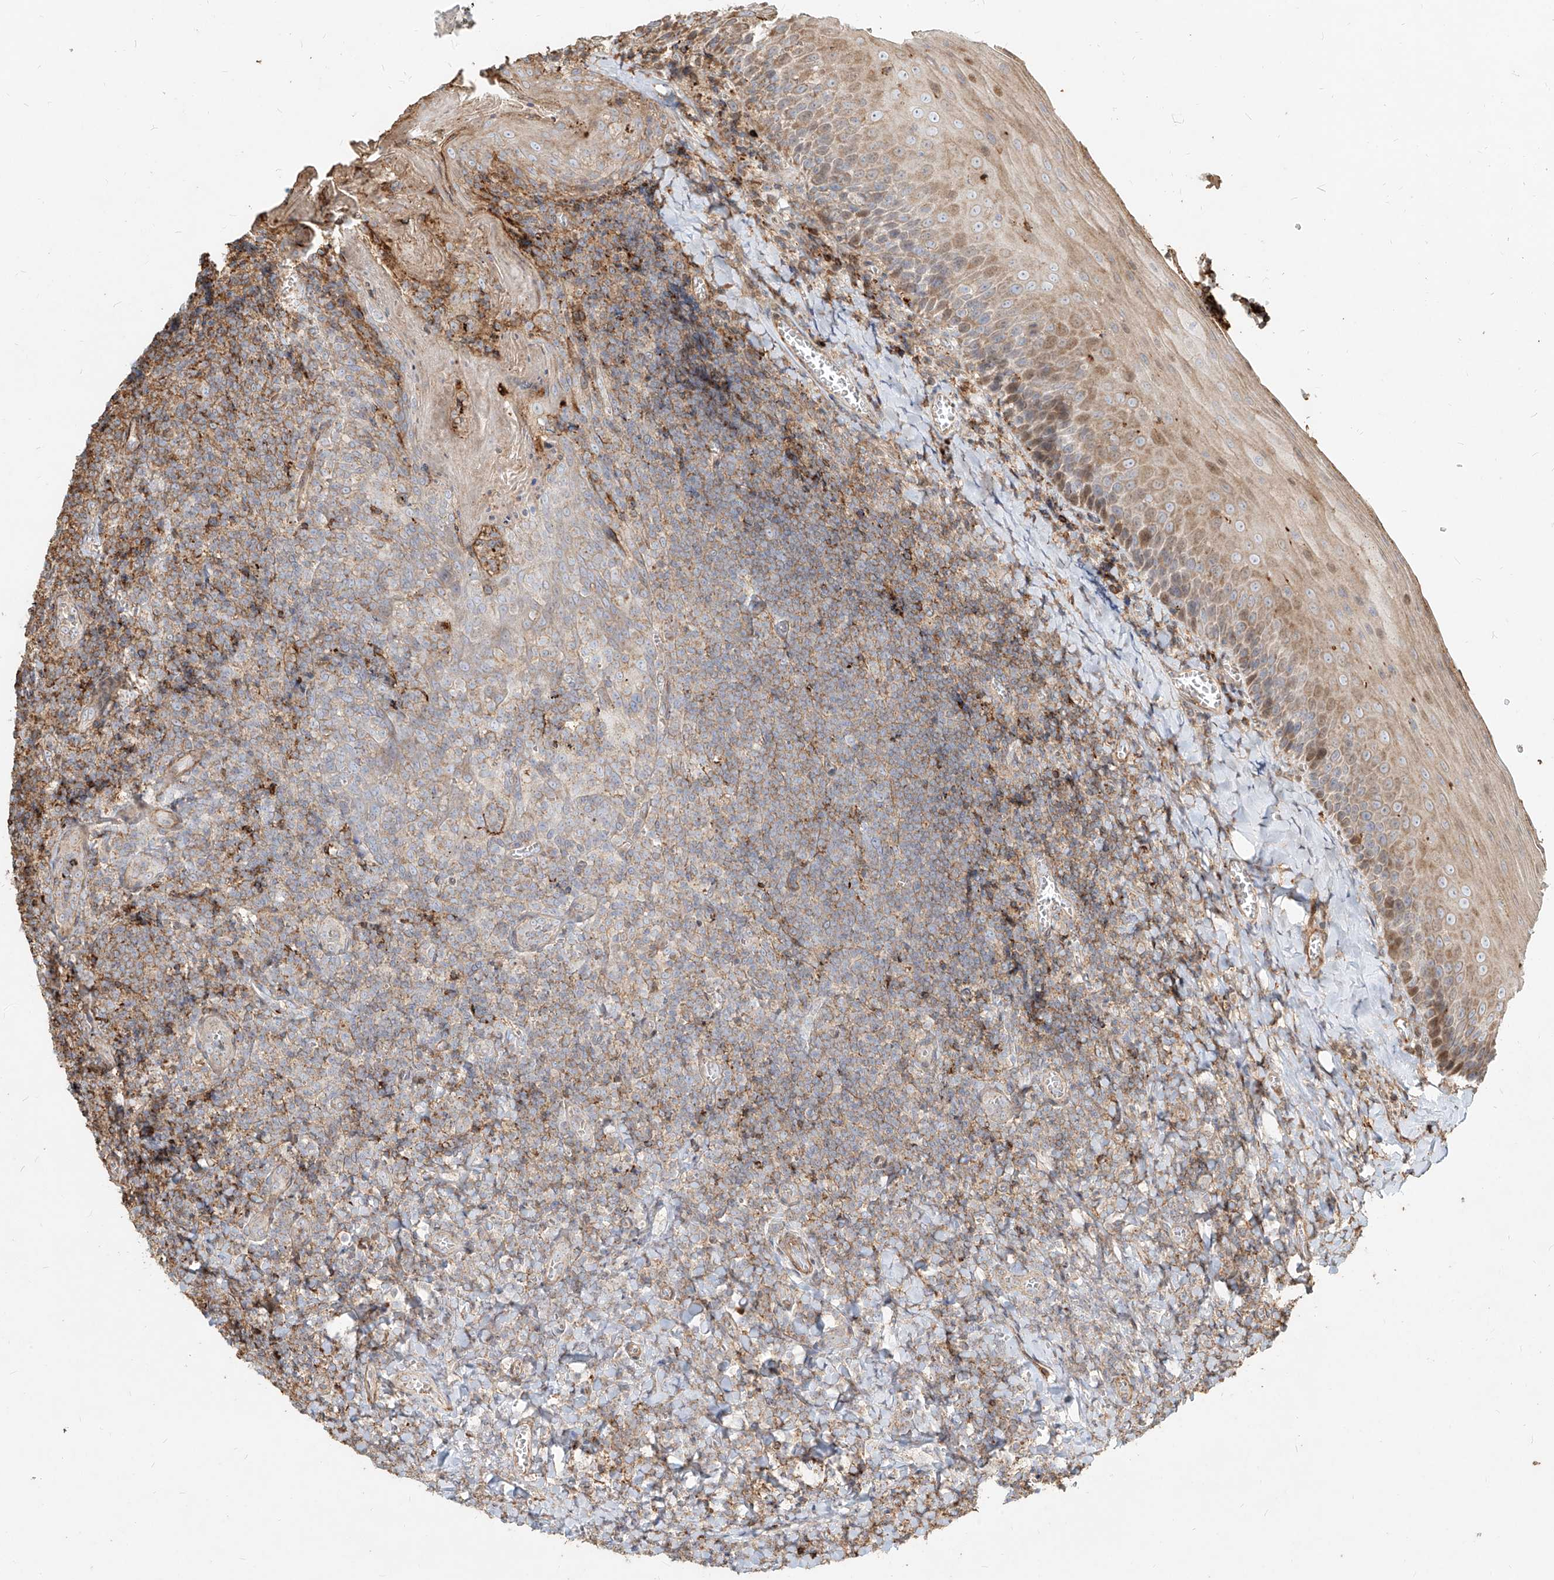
{"staining": {"intensity": "moderate", "quantity": "<25%", "location": "cytoplasmic/membranous"}, "tissue": "tonsil", "cell_type": "Germinal center cells", "image_type": "normal", "snomed": [{"axis": "morphology", "description": "Normal tissue, NOS"}, {"axis": "topography", "description": "Tonsil"}], "caption": "Immunohistochemical staining of normal human tonsil displays <25% levels of moderate cytoplasmic/membranous protein expression in approximately <25% of germinal center cells.", "gene": "MTX2", "patient": {"sex": "male", "age": 27}}